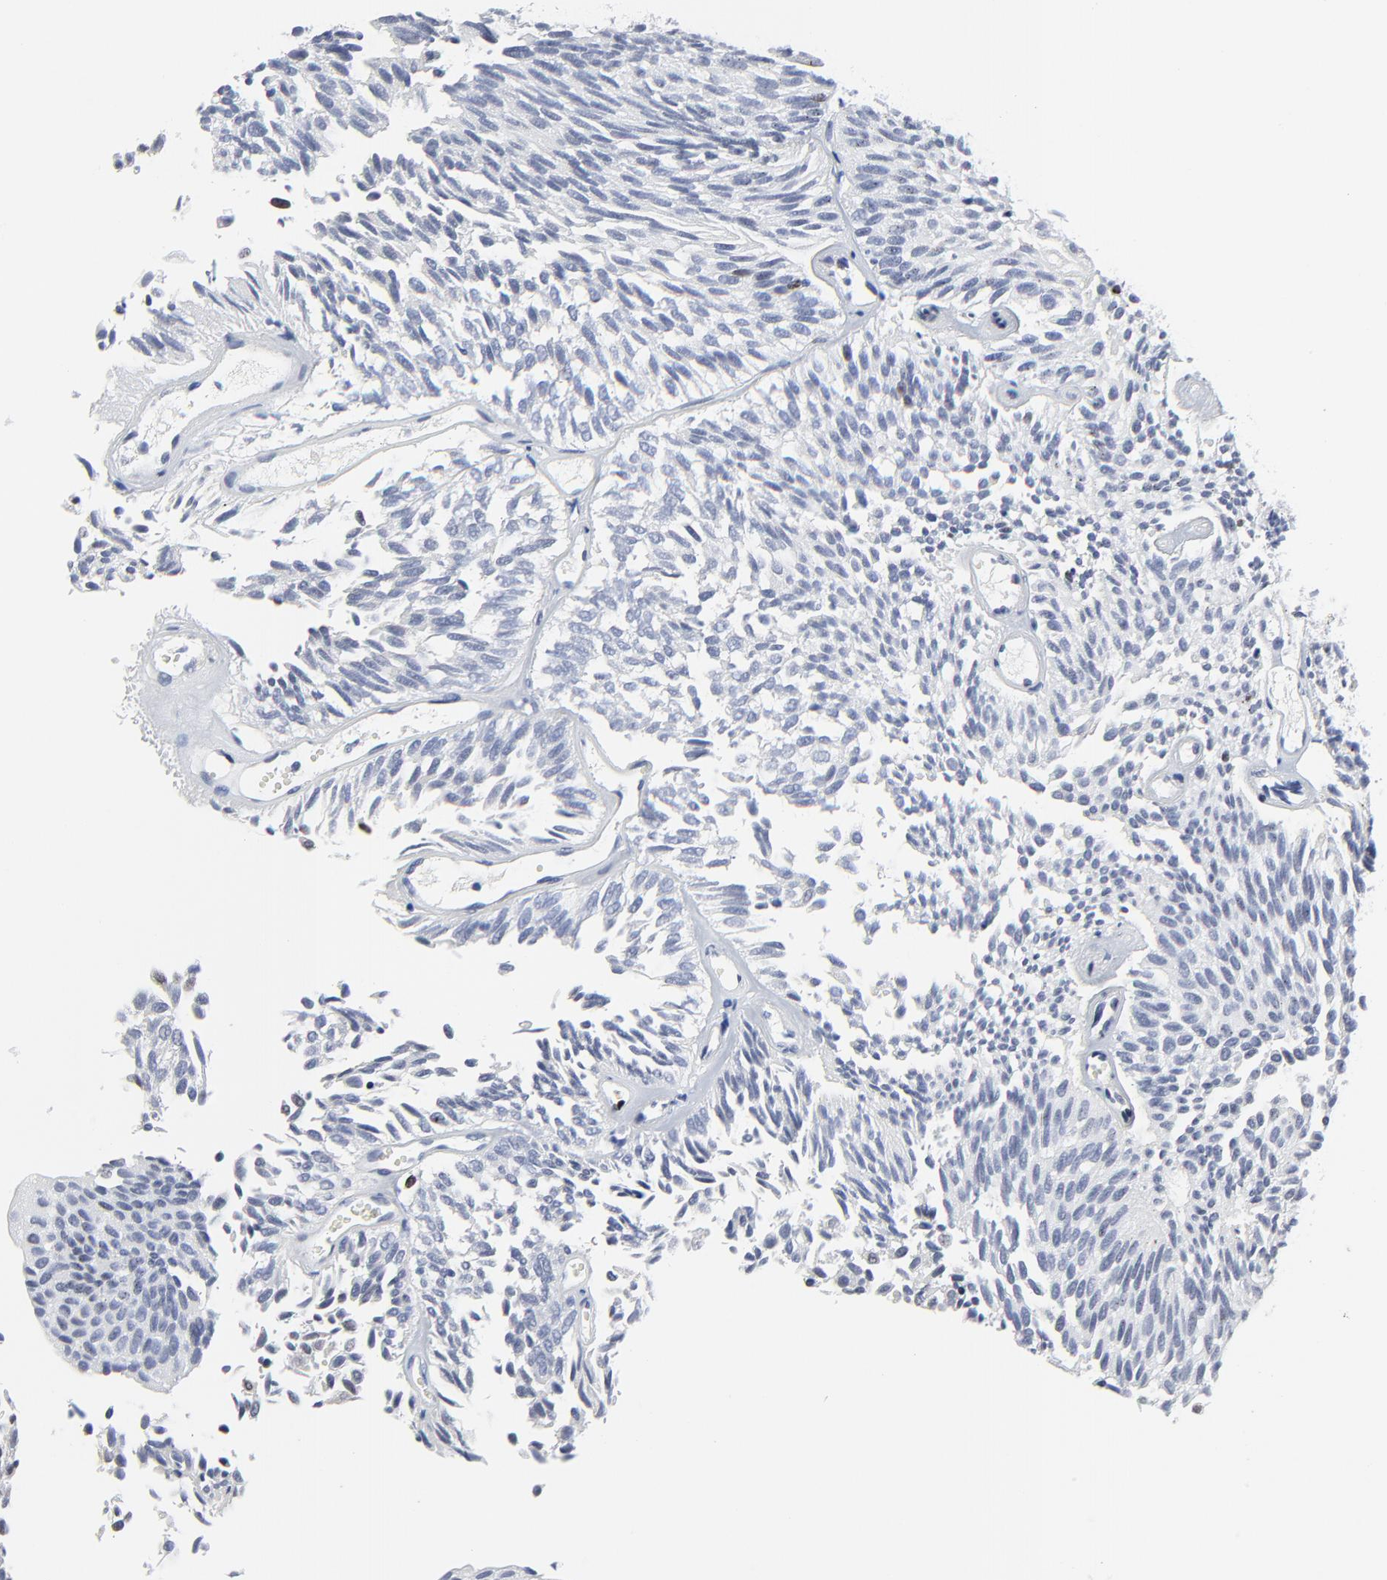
{"staining": {"intensity": "weak", "quantity": "<25%", "location": "nuclear"}, "tissue": "urothelial cancer", "cell_type": "Tumor cells", "image_type": "cancer", "snomed": [{"axis": "morphology", "description": "Urothelial carcinoma, Low grade"}, {"axis": "topography", "description": "Urinary bladder"}], "caption": "Immunohistochemical staining of human urothelial carcinoma (low-grade) demonstrates no significant expression in tumor cells. Nuclei are stained in blue.", "gene": "ZNF589", "patient": {"sex": "male", "age": 76}}